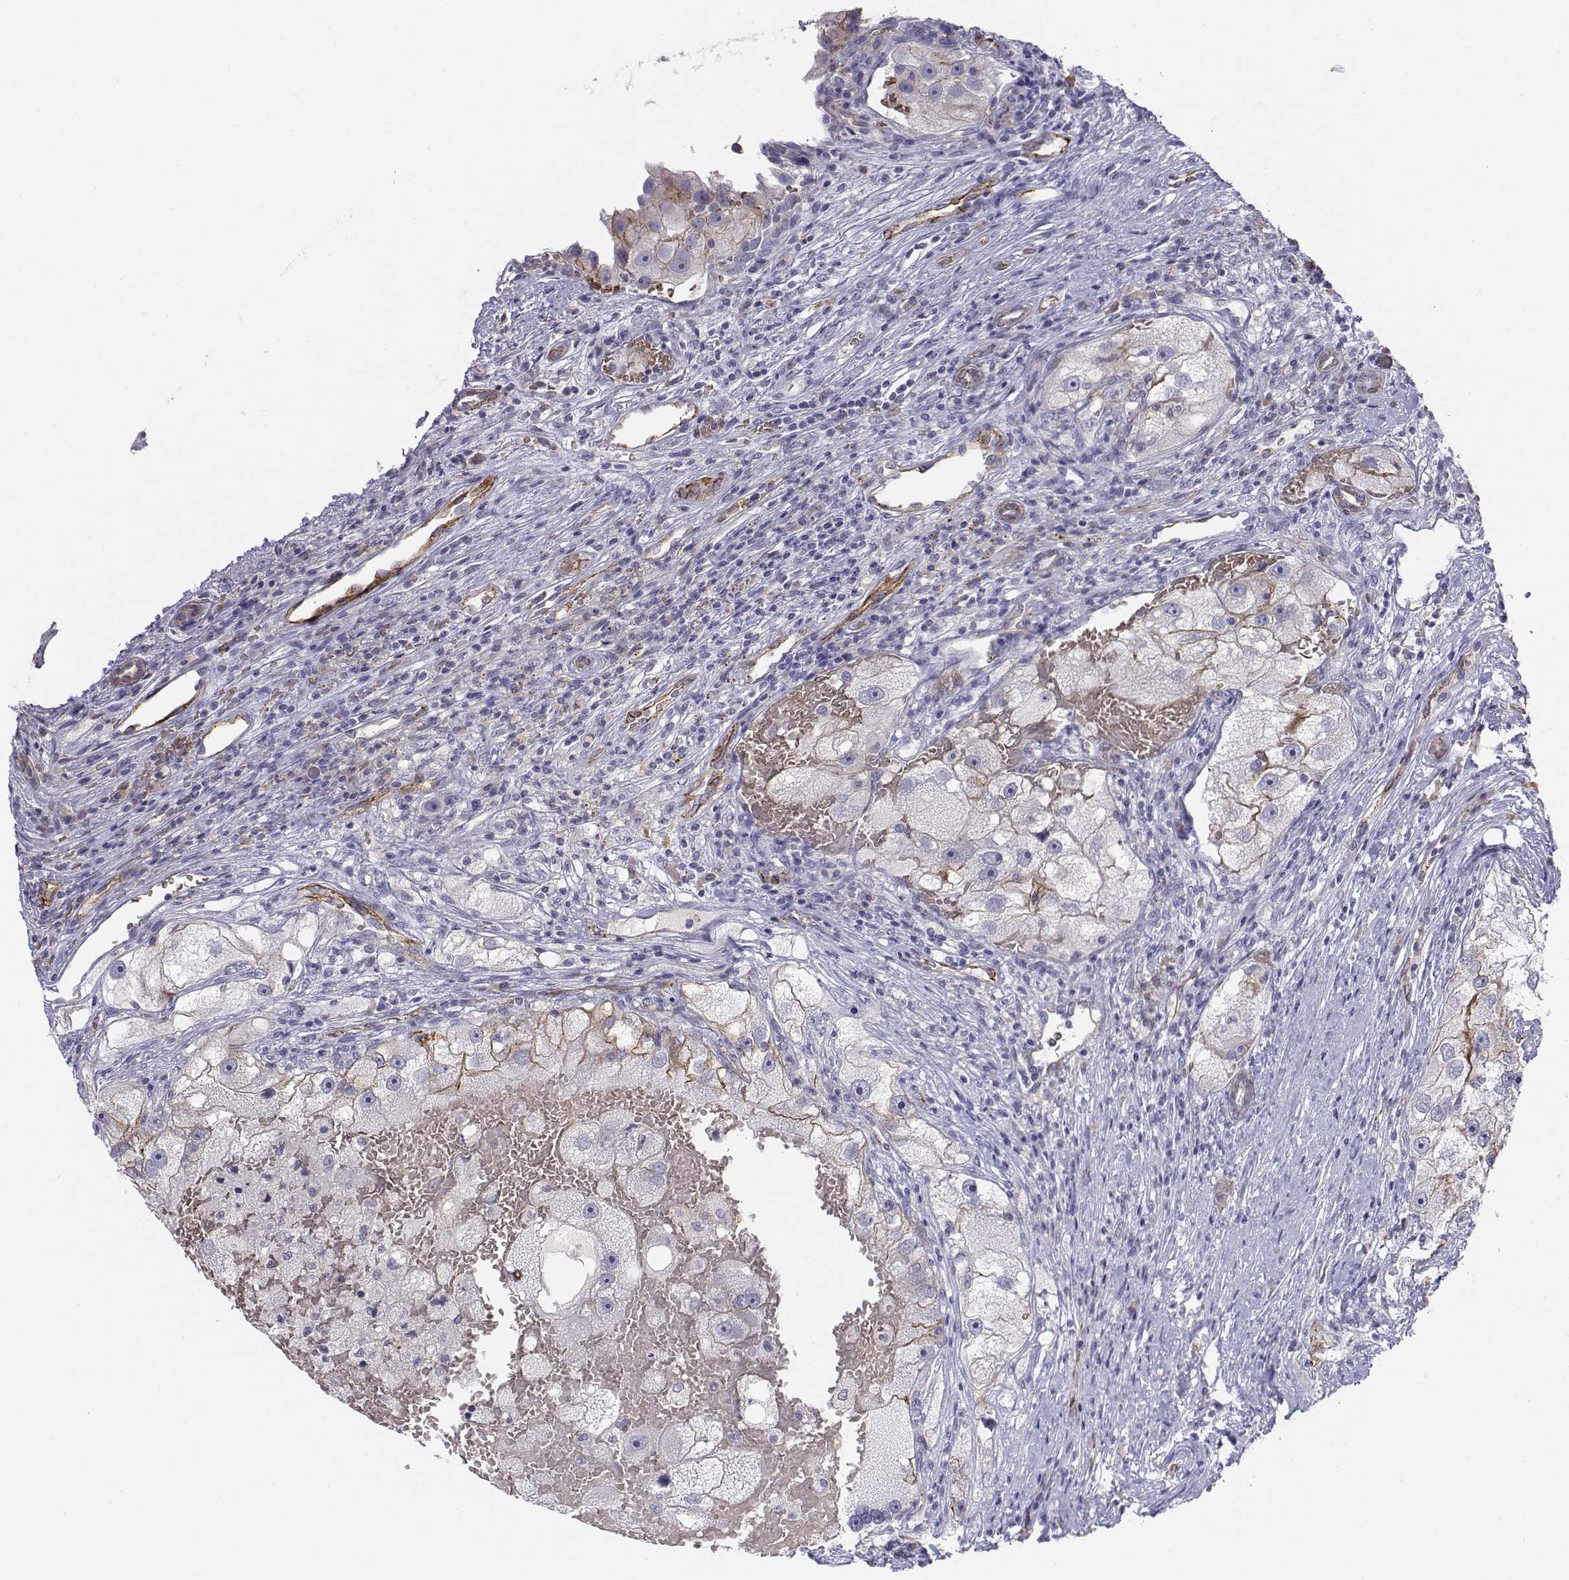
{"staining": {"intensity": "negative", "quantity": "none", "location": "none"}, "tissue": "renal cancer", "cell_type": "Tumor cells", "image_type": "cancer", "snomed": [{"axis": "morphology", "description": "Adenocarcinoma, NOS"}, {"axis": "topography", "description": "Kidney"}], "caption": "Tumor cells show no significant protein expression in renal adenocarcinoma.", "gene": "CADM1", "patient": {"sex": "male", "age": 63}}